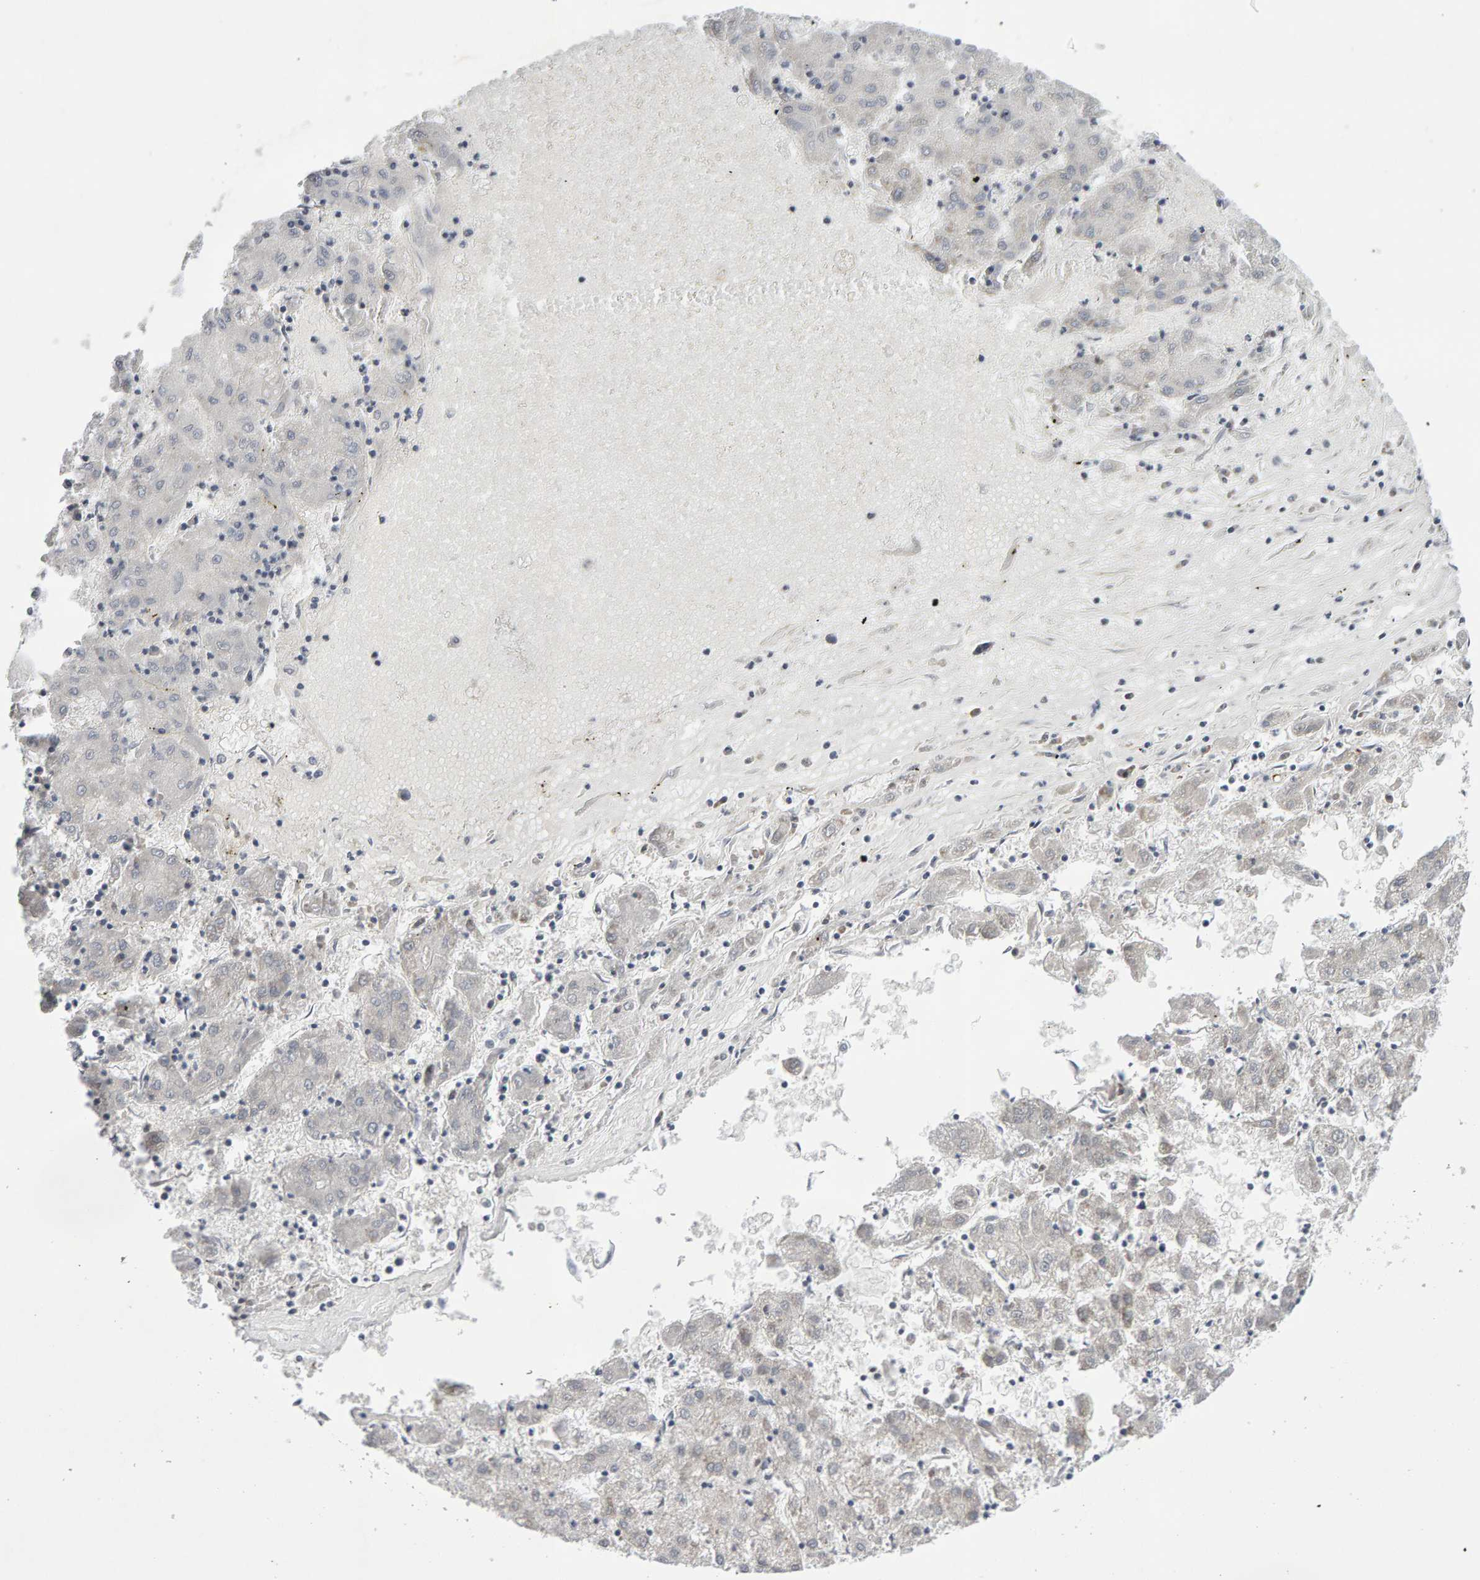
{"staining": {"intensity": "negative", "quantity": "none", "location": "none"}, "tissue": "liver cancer", "cell_type": "Tumor cells", "image_type": "cancer", "snomed": [{"axis": "morphology", "description": "Carcinoma, Hepatocellular, NOS"}, {"axis": "topography", "description": "Liver"}], "caption": "This is an immunohistochemistry (IHC) photomicrograph of human hepatocellular carcinoma (liver). There is no positivity in tumor cells.", "gene": "LZTS1", "patient": {"sex": "male", "age": 72}}